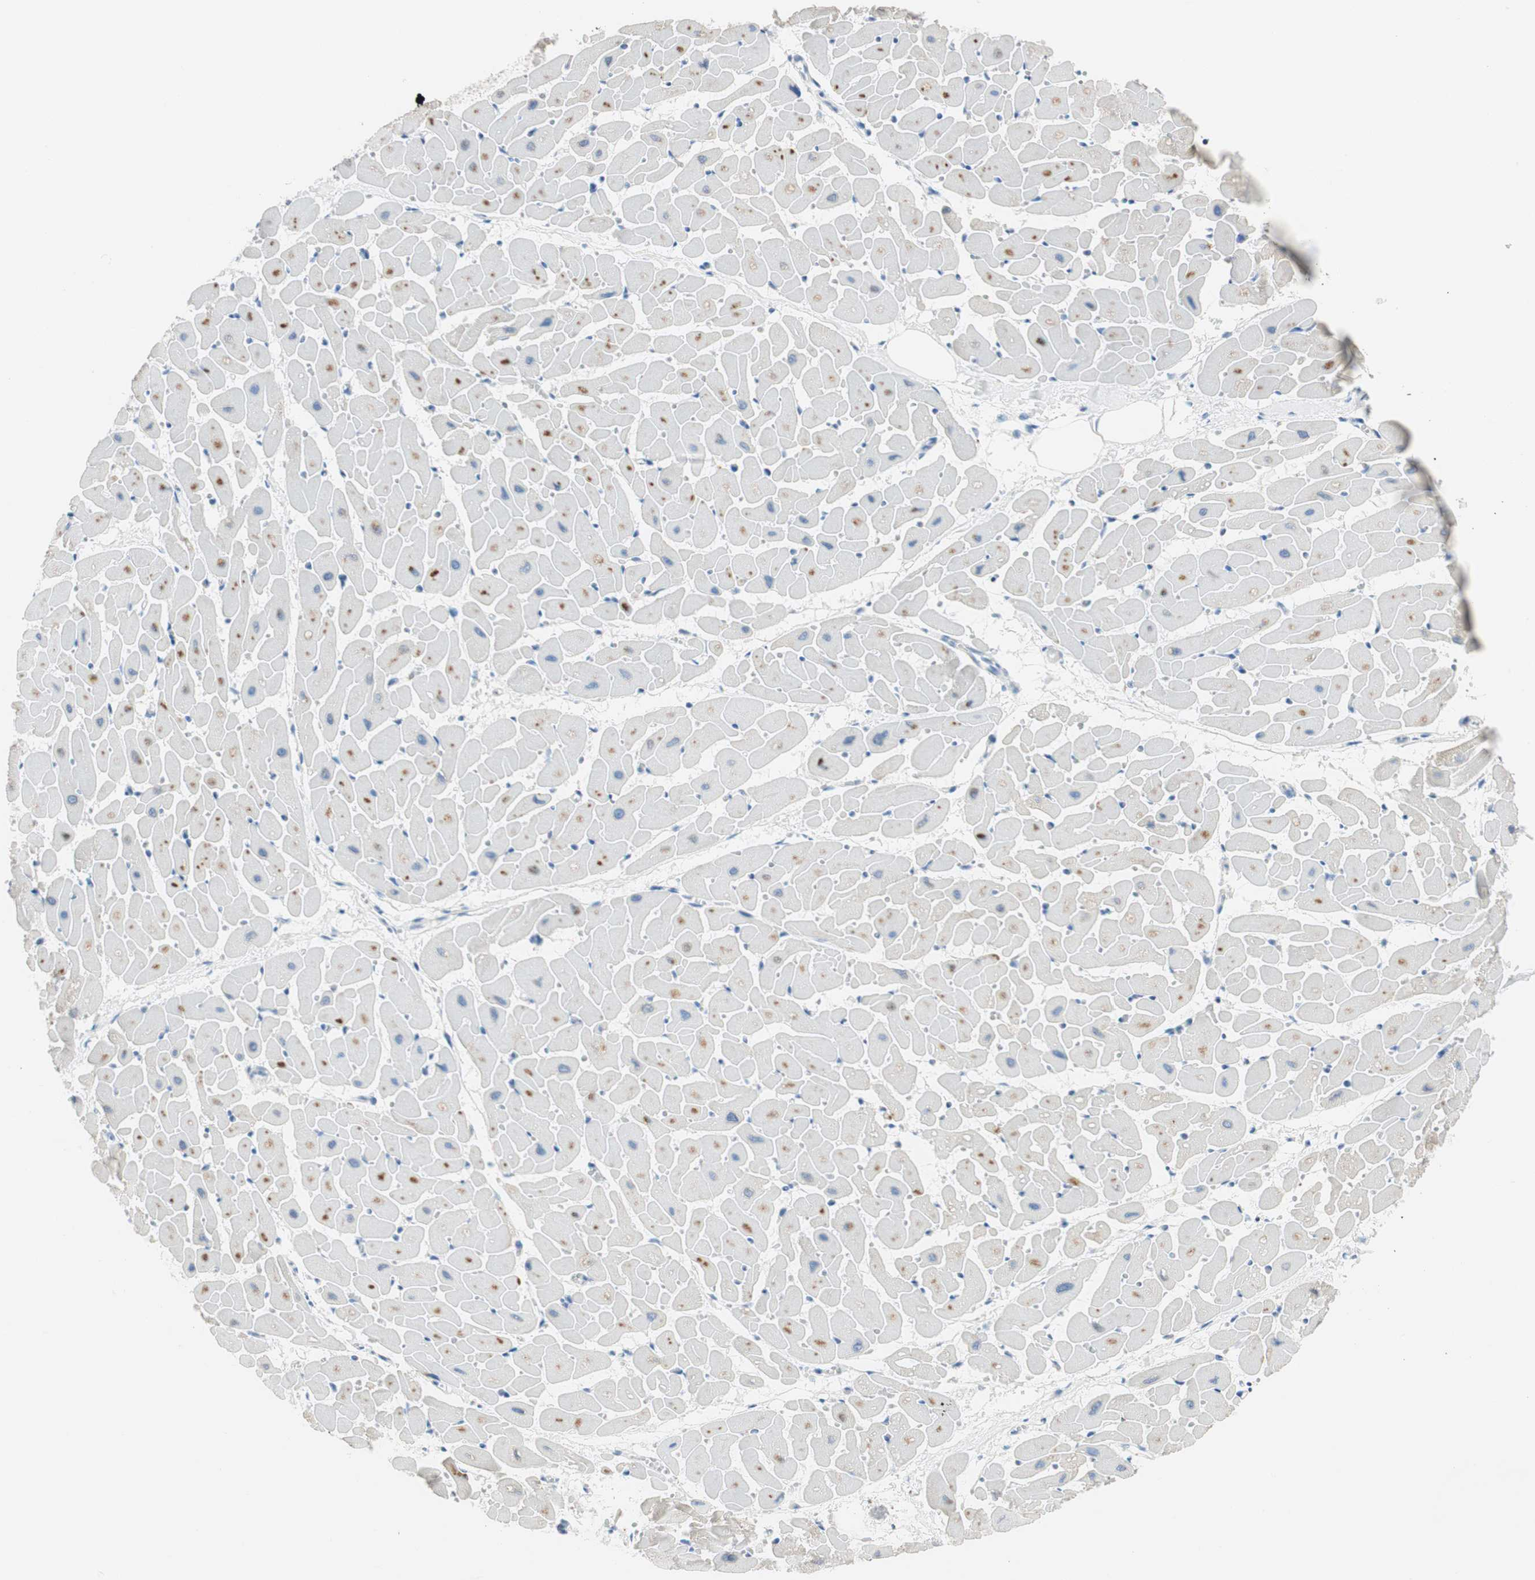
{"staining": {"intensity": "weak", "quantity": "<25%", "location": "cytoplasmic/membranous"}, "tissue": "heart muscle", "cell_type": "Cardiomyocytes", "image_type": "normal", "snomed": [{"axis": "morphology", "description": "Normal tissue, NOS"}, {"axis": "topography", "description": "Heart"}], "caption": "Immunohistochemical staining of unremarkable heart muscle shows no significant expression in cardiomyocytes. Brightfield microscopy of IHC stained with DAB (3,3'-diaminobenzidine) (brown) and hematoxylin (blue), captured at high magnification.", "gene": "EZH2", "patient": {"sex": "female", "age": 19}}